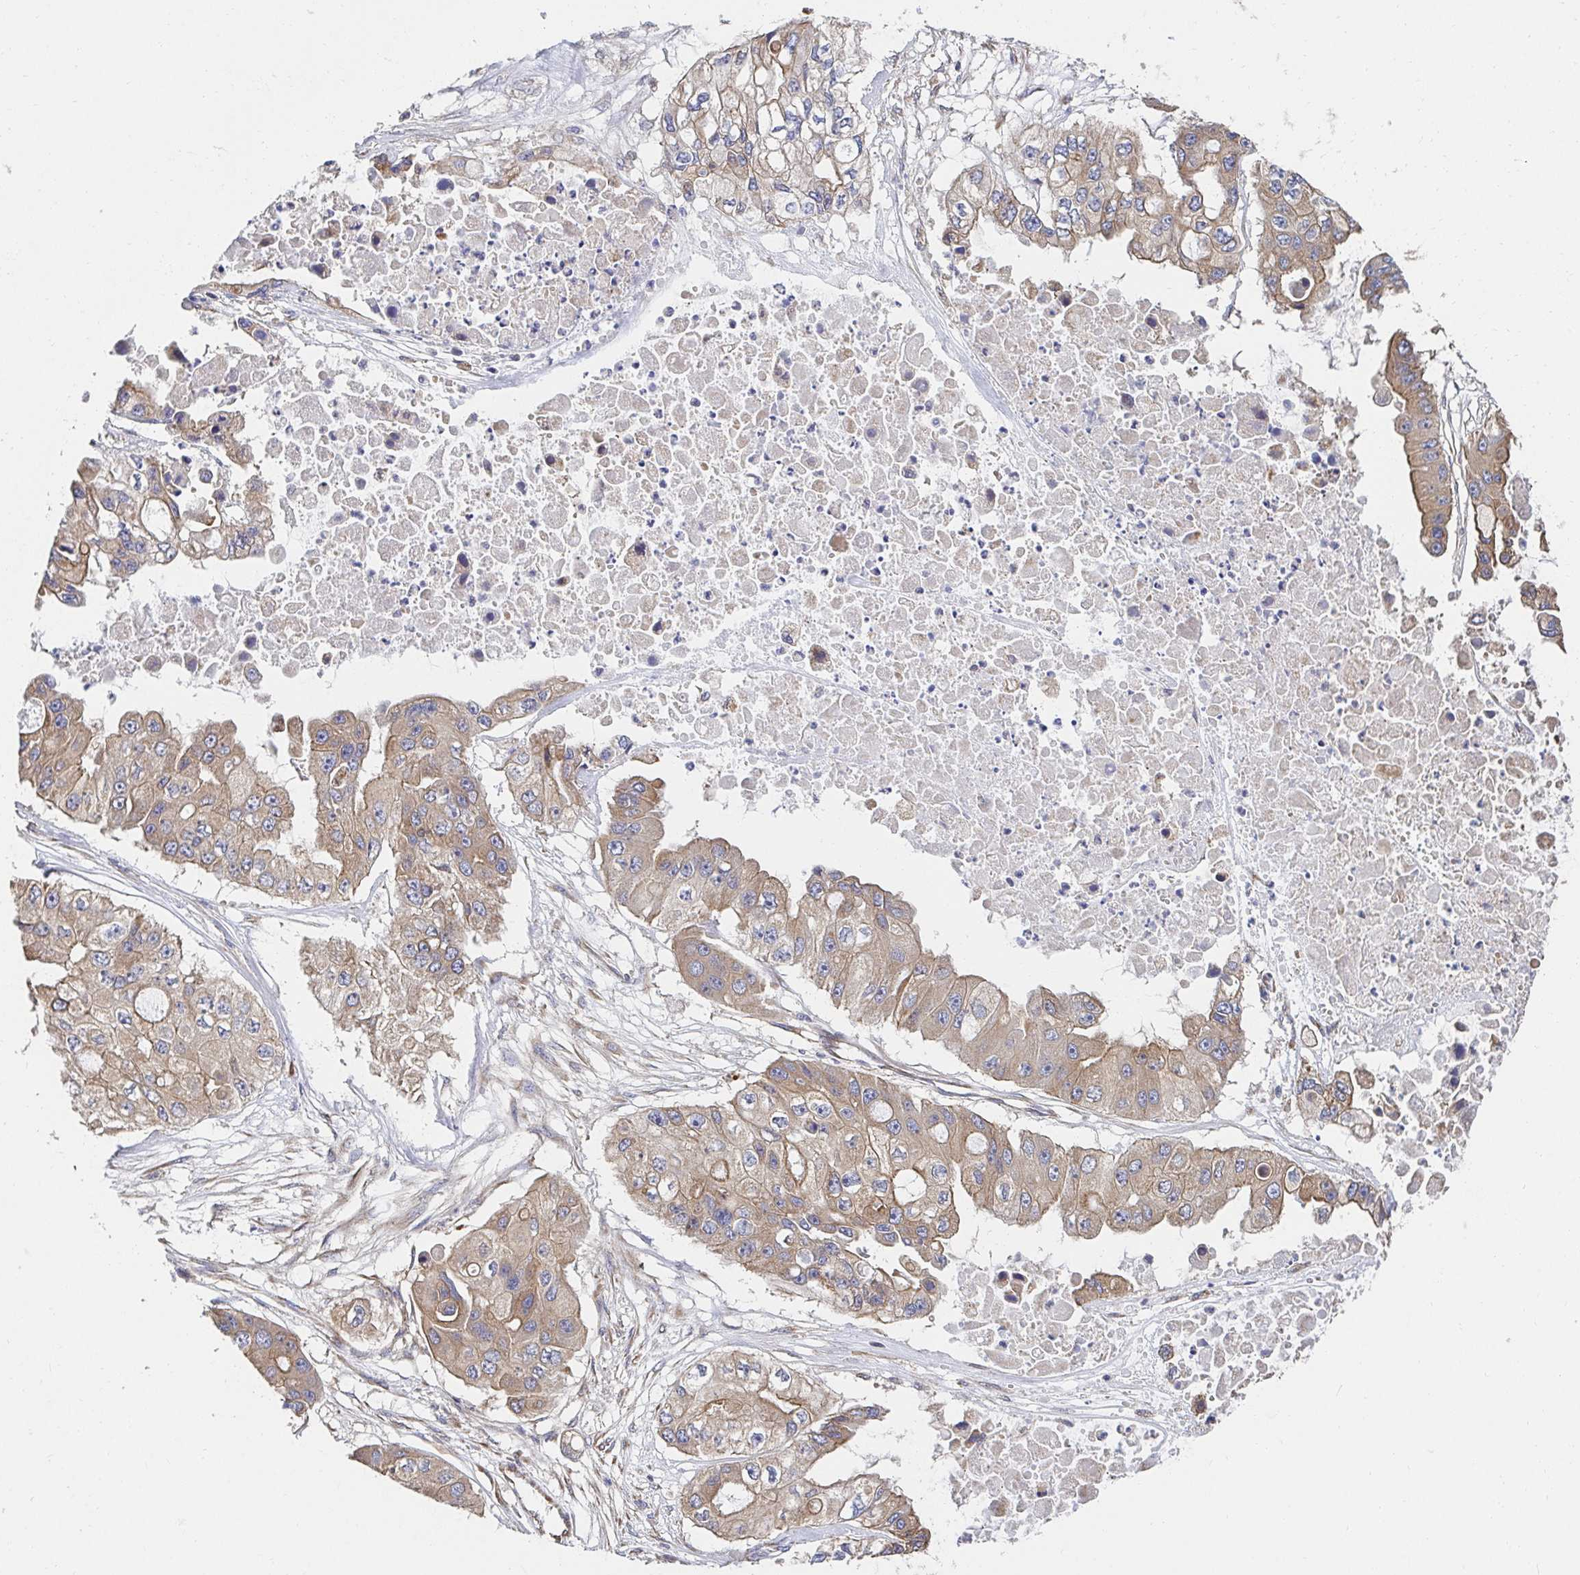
{"staining": {"intensity": "weak", "quantity": "25%-75%", "location": "cytoplasmic/membranous"}, "tissue": "ovarian cancer", "cell_type": "Tumor cells", "image_type": "cancer", "snomed": [{"axis": "morphology", "description": "Cystadenocarcinoma, serous, NOS"}, {"axis": "topography", "description": "Ovary"}], "caption": "The micrograph demonstrates a brown stain indicating the presence of a protein in the cytoplasmic/membranous of tumor cells in serous cystadenocarcinoma (ovarian).", "gene": "APBB1", "patient": {"sex": "female", "age": 56}}